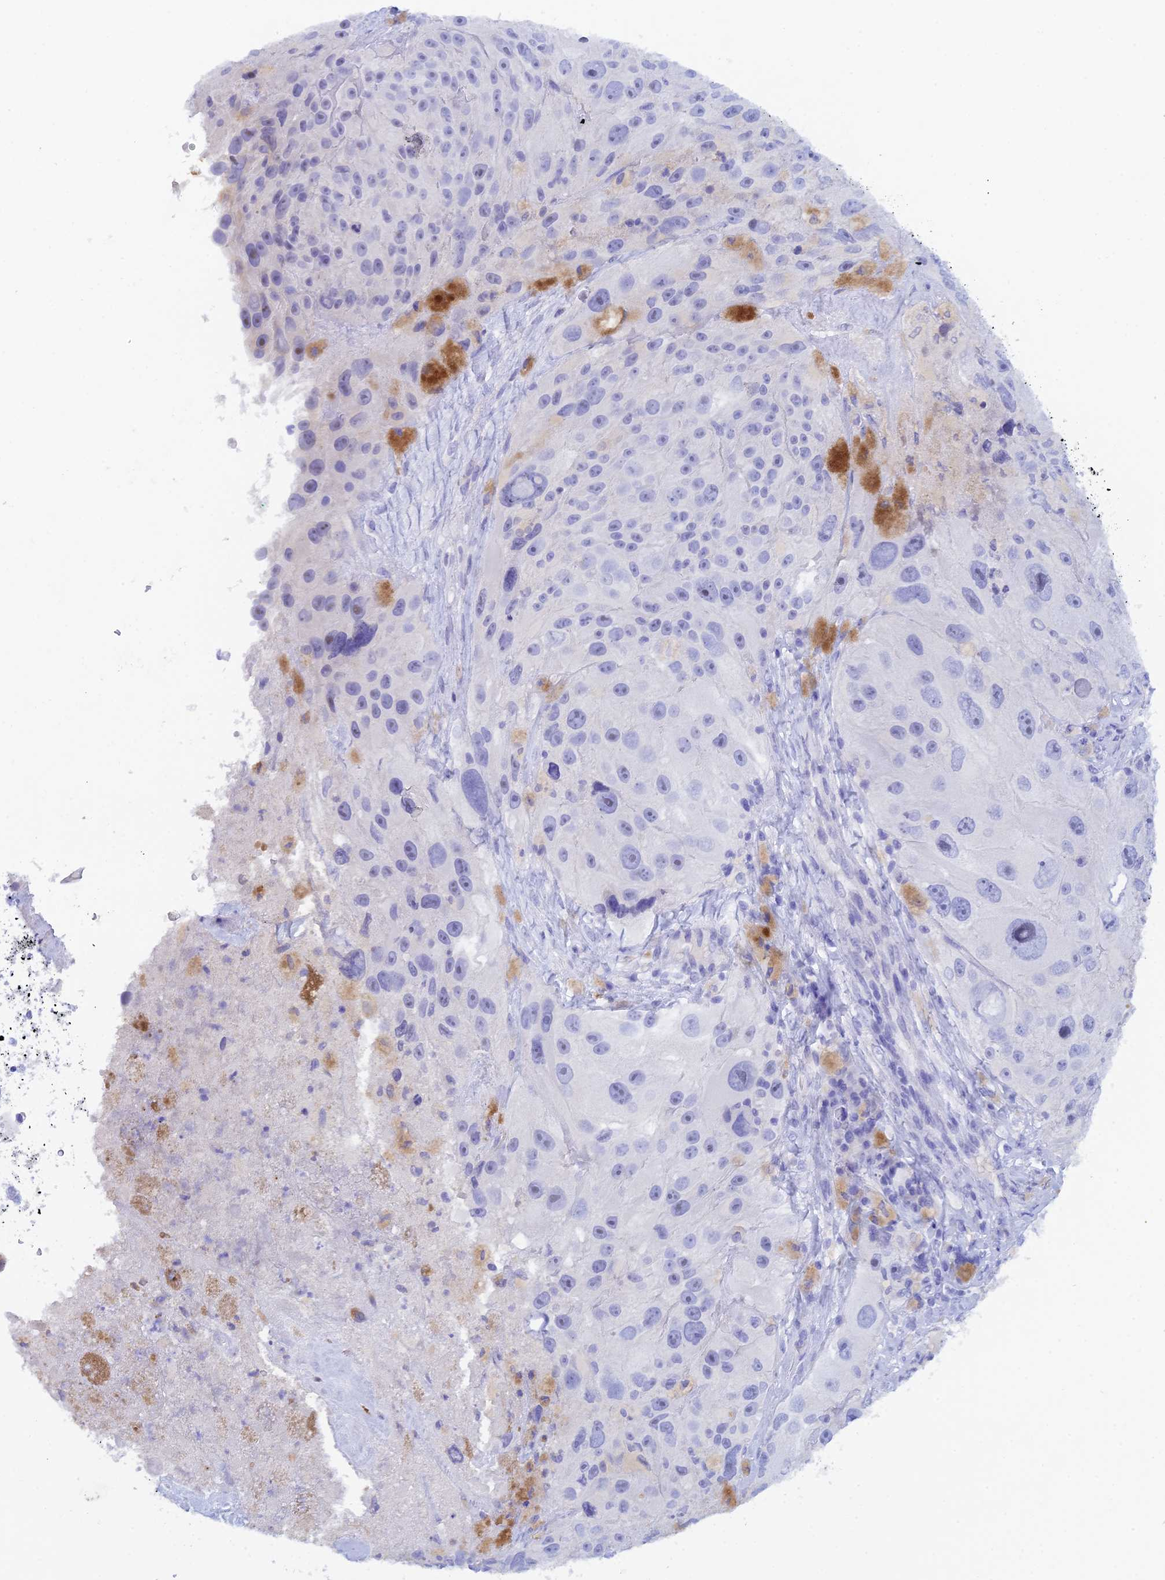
{"staining": {"intensity": "negative", "quantity": "none", "location": "none"}, "tissue": "melanoma", "cell_type": "Tumor cells", "image_type": "cancer", "snomed": [{"axis": "morphology", "description": "Malignant melanoma, Metastatic site"}, {"axis": "topography", "description": "Lymph node"}], "caption": "Tumor cells are negative for protein expression in human melanoma.", "gene": "REG1A", "patient": {"sex": "male", "age": 62}}